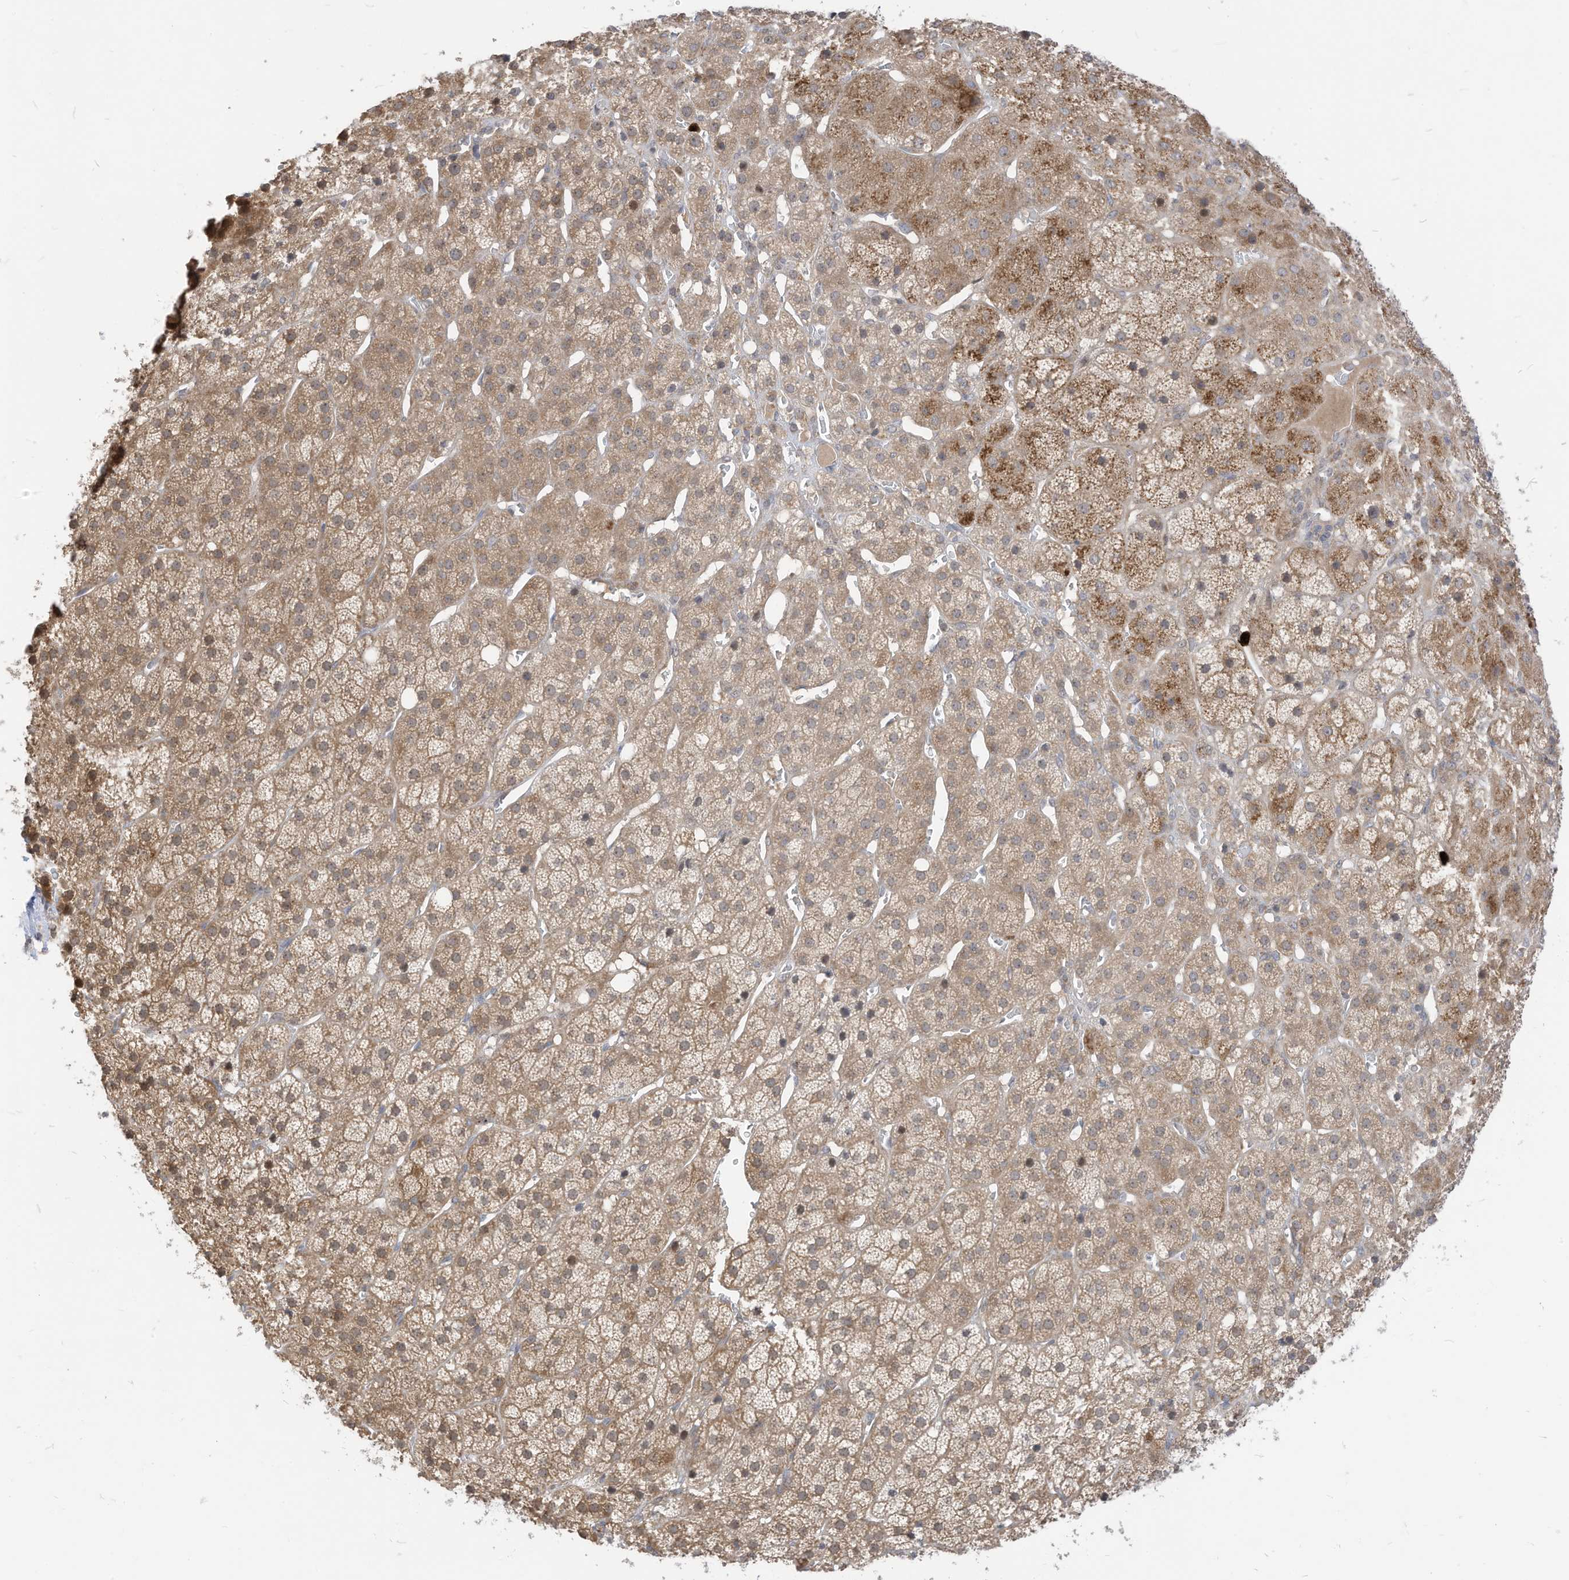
{"staining": {"intensity": "moderate", "quantity": ">75%", "location": "cytoplasmic/membranous"}, "tissue": "adrenal gland", "cell_type": "Glandular cells", "image_type": "normal", "snomed": [{"axis": "morphology", "description": "Normal tissue, NOS"}, {"axis": "topography", "description": "Adrenal gland"}], "caption": "Adrenal gland was stained to show a protein in brown. There is medium levels of moderate cytoplasmic/membranous staining in about >75% of glandular cells.", "gene": "CNKSR1", "patient": {"sex": "female", "age": 57}}